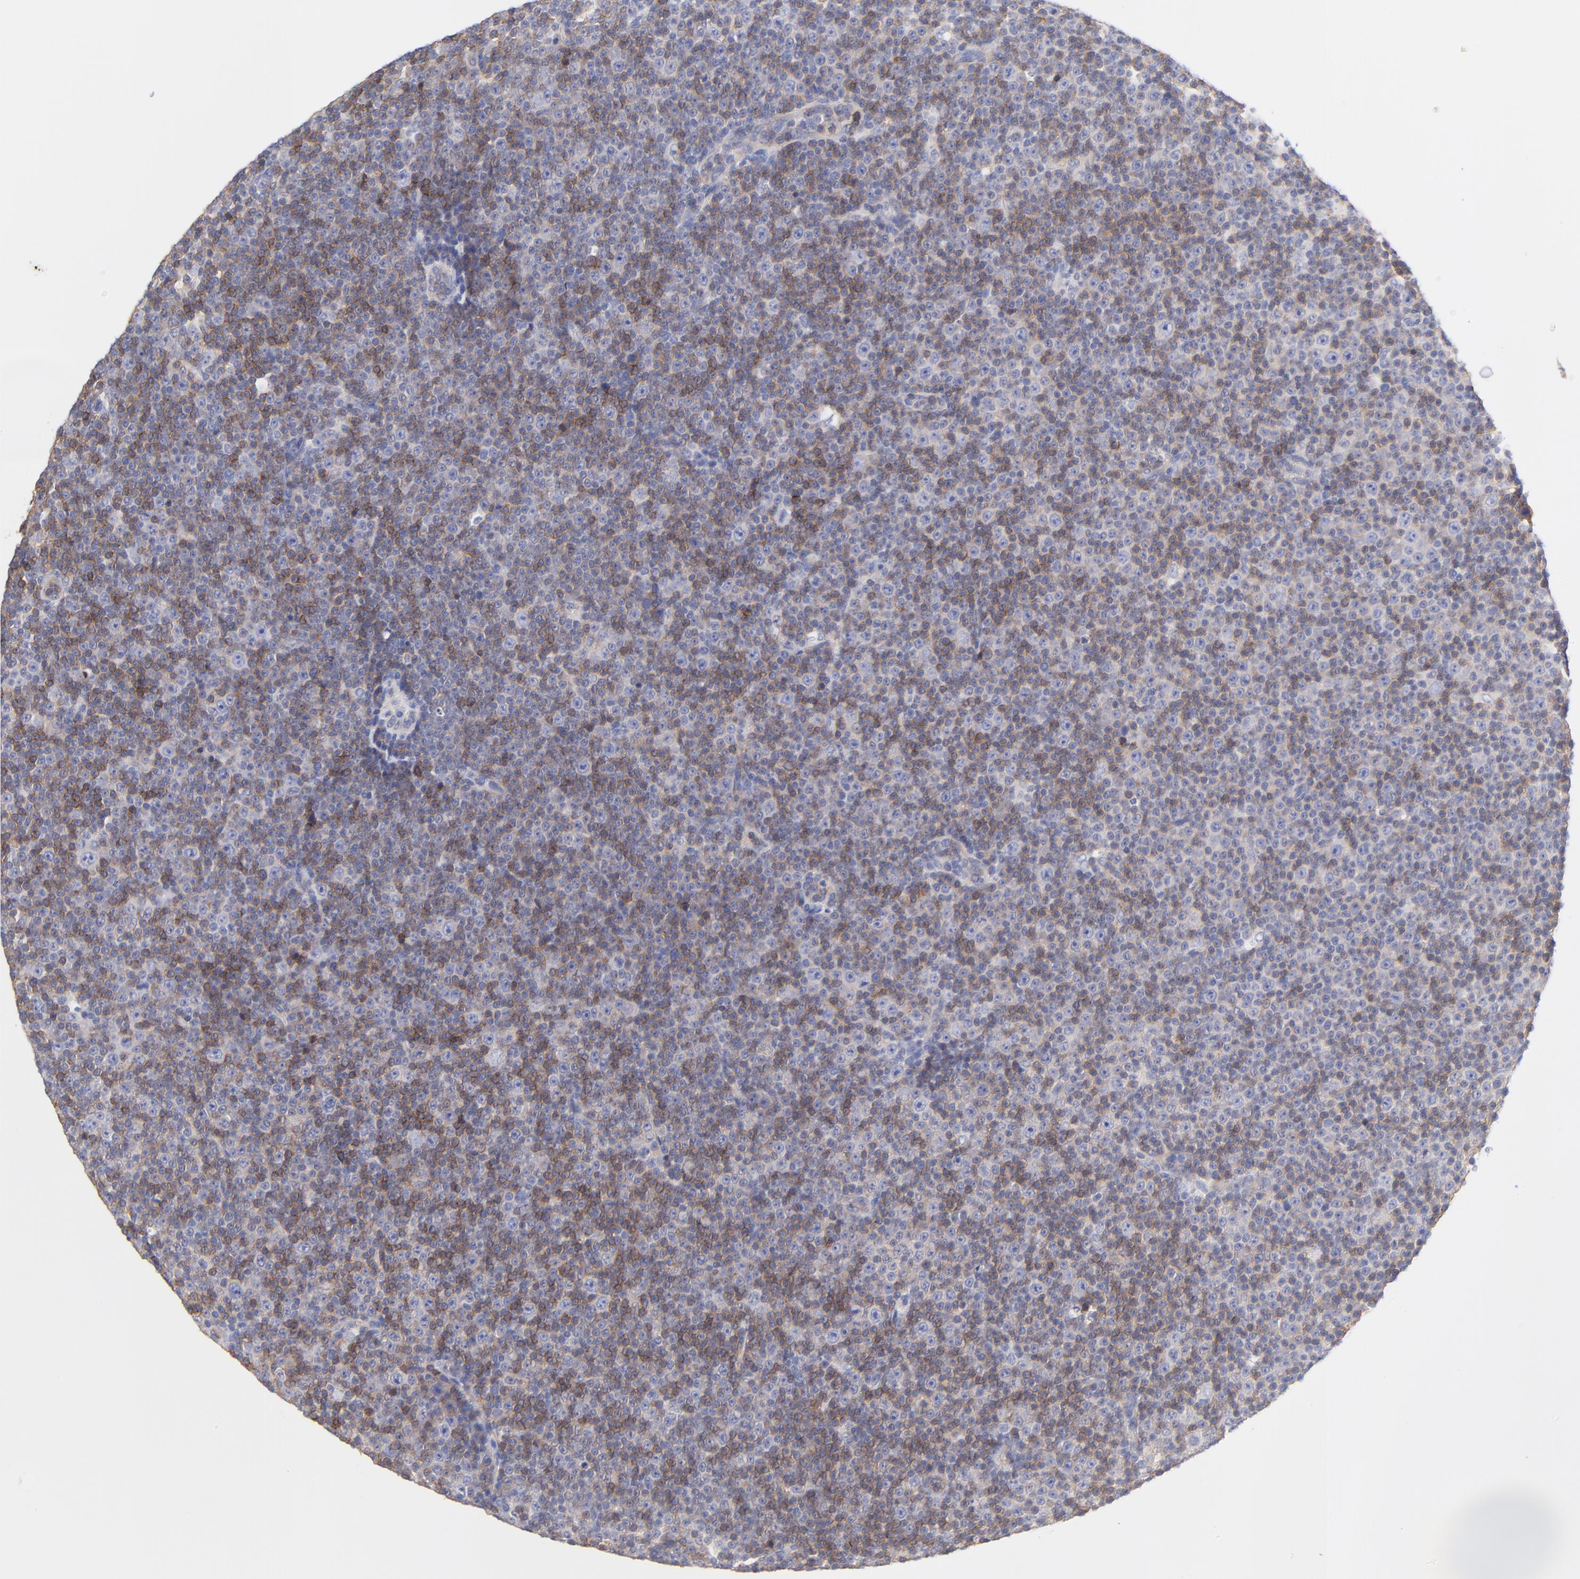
{"staining": {"intensity": "moderate", "quantity": "25%-75%", "location": "cytoplasmic/membranous"}, "tissue": "lymphoma", "cell_type": "Tumor cells", "image_type": "cancer", "snomed": [{"axis": "morphology", "description": "Malignant lymphoma, non-Hodgkin's type, Low grade"}, {"axis": "topography", "description": "Lymph node"}], "caption": "Low-grade malignant lymphoma, non-Hodgkin's type tissue displays moderate cytoplasmic/membranous positivity in about 25%-75% of tumor cells, visualized by immunohistochemistry. Immunohistochemistry (ihc) stains the protein in brown and the nuclei are stained blue.", "gene": "TNFRSF13C", "patient": {"sex": "female", "age": 67}}